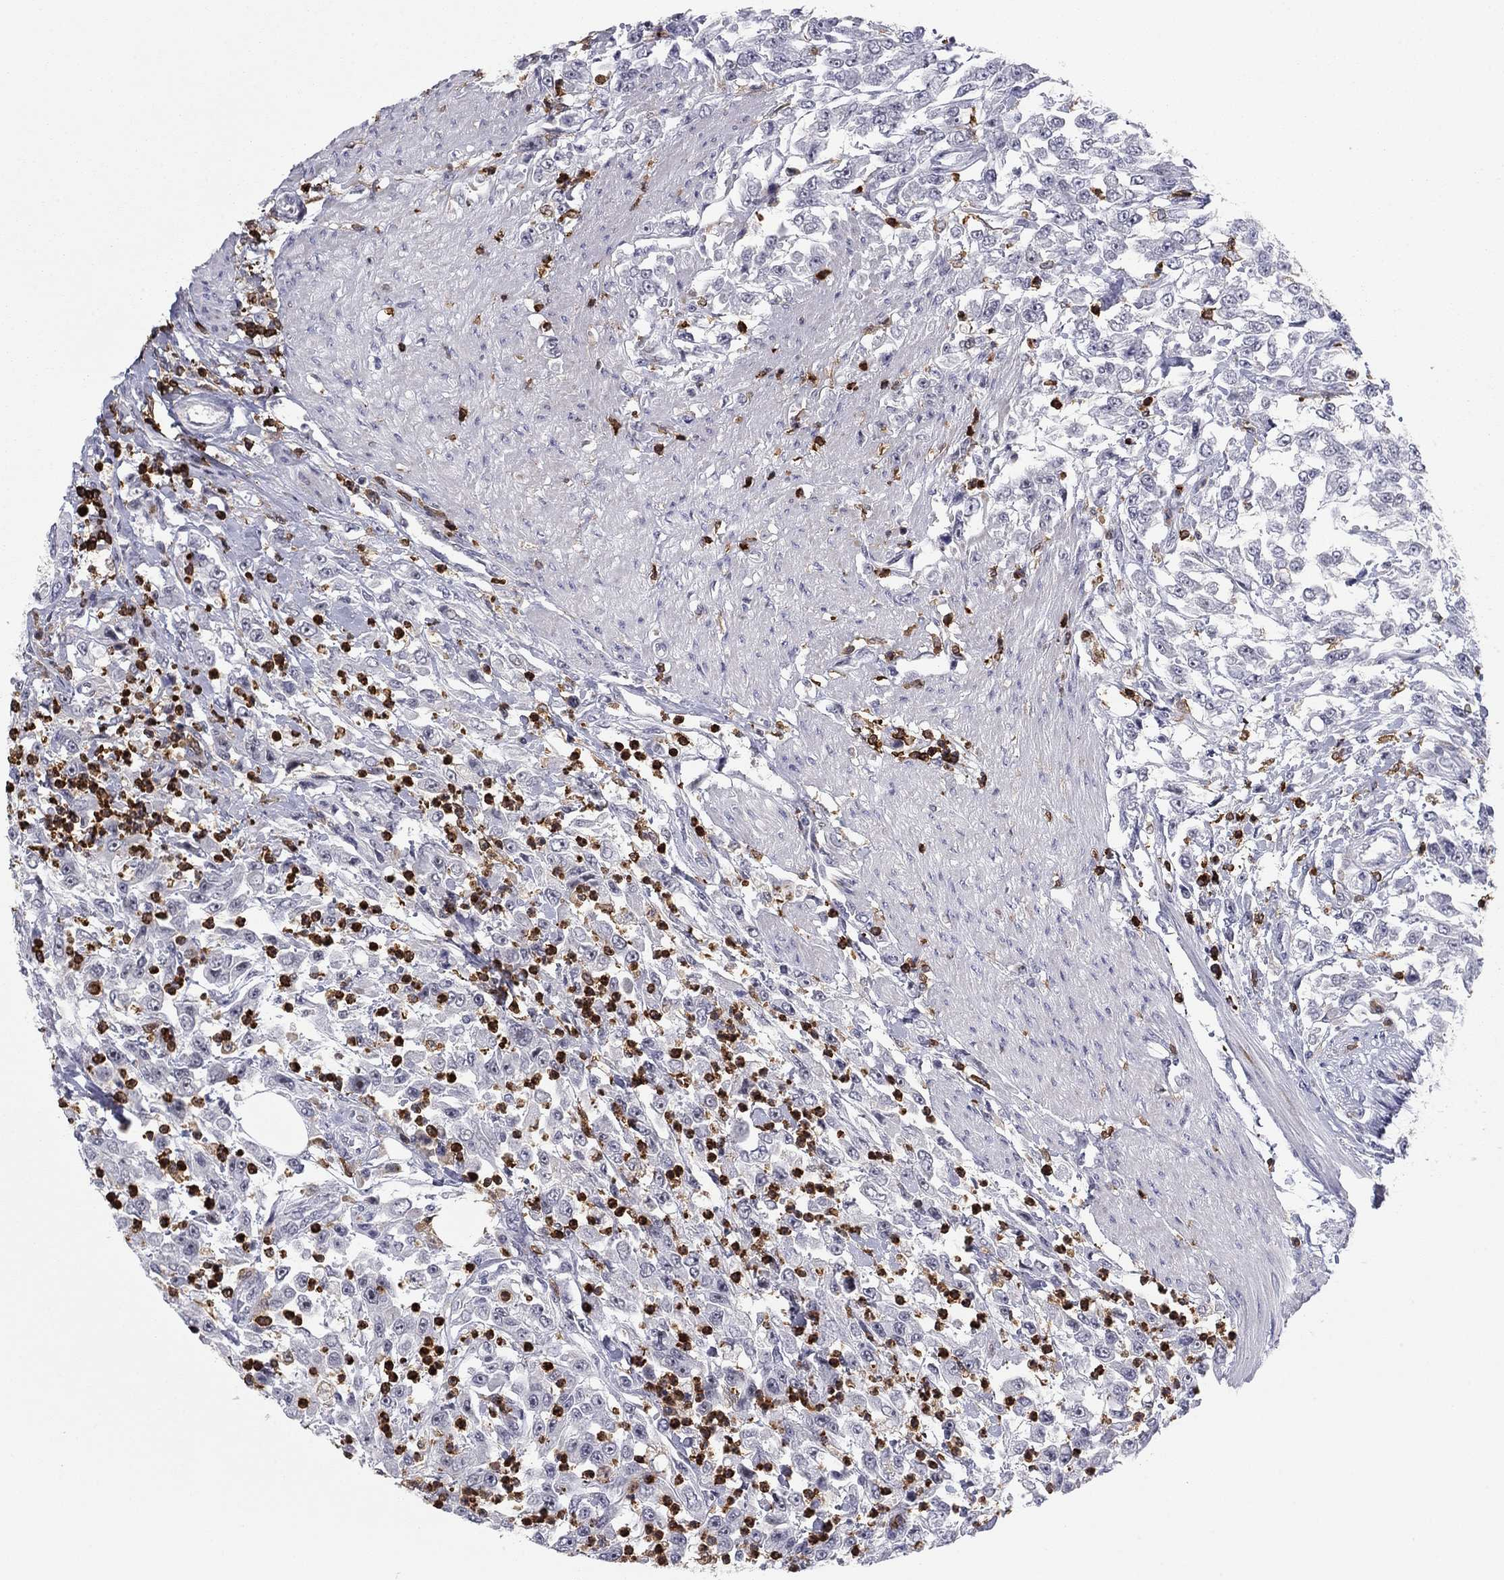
{"staining": {"intensity": "negative", "quantity": "none", "location": "none"}, "tissue": "urothelial cancer", "cell_type": "Tumor cells", "image_type": "cancer", "snomed": [{"axis": "morphology", "description": "Urothelial carcinoma, High grade"}, {"axis": "topography", "description": "Urinary bladder"}], "caption": "Human urothelial carcinoma (high-grade) stained for a protein using immunohistochemistry (IHC) exhibits no staining in tumor cells.", "gene": "ARHGAP27", "patient": {"sex": "male", "age": 46}}